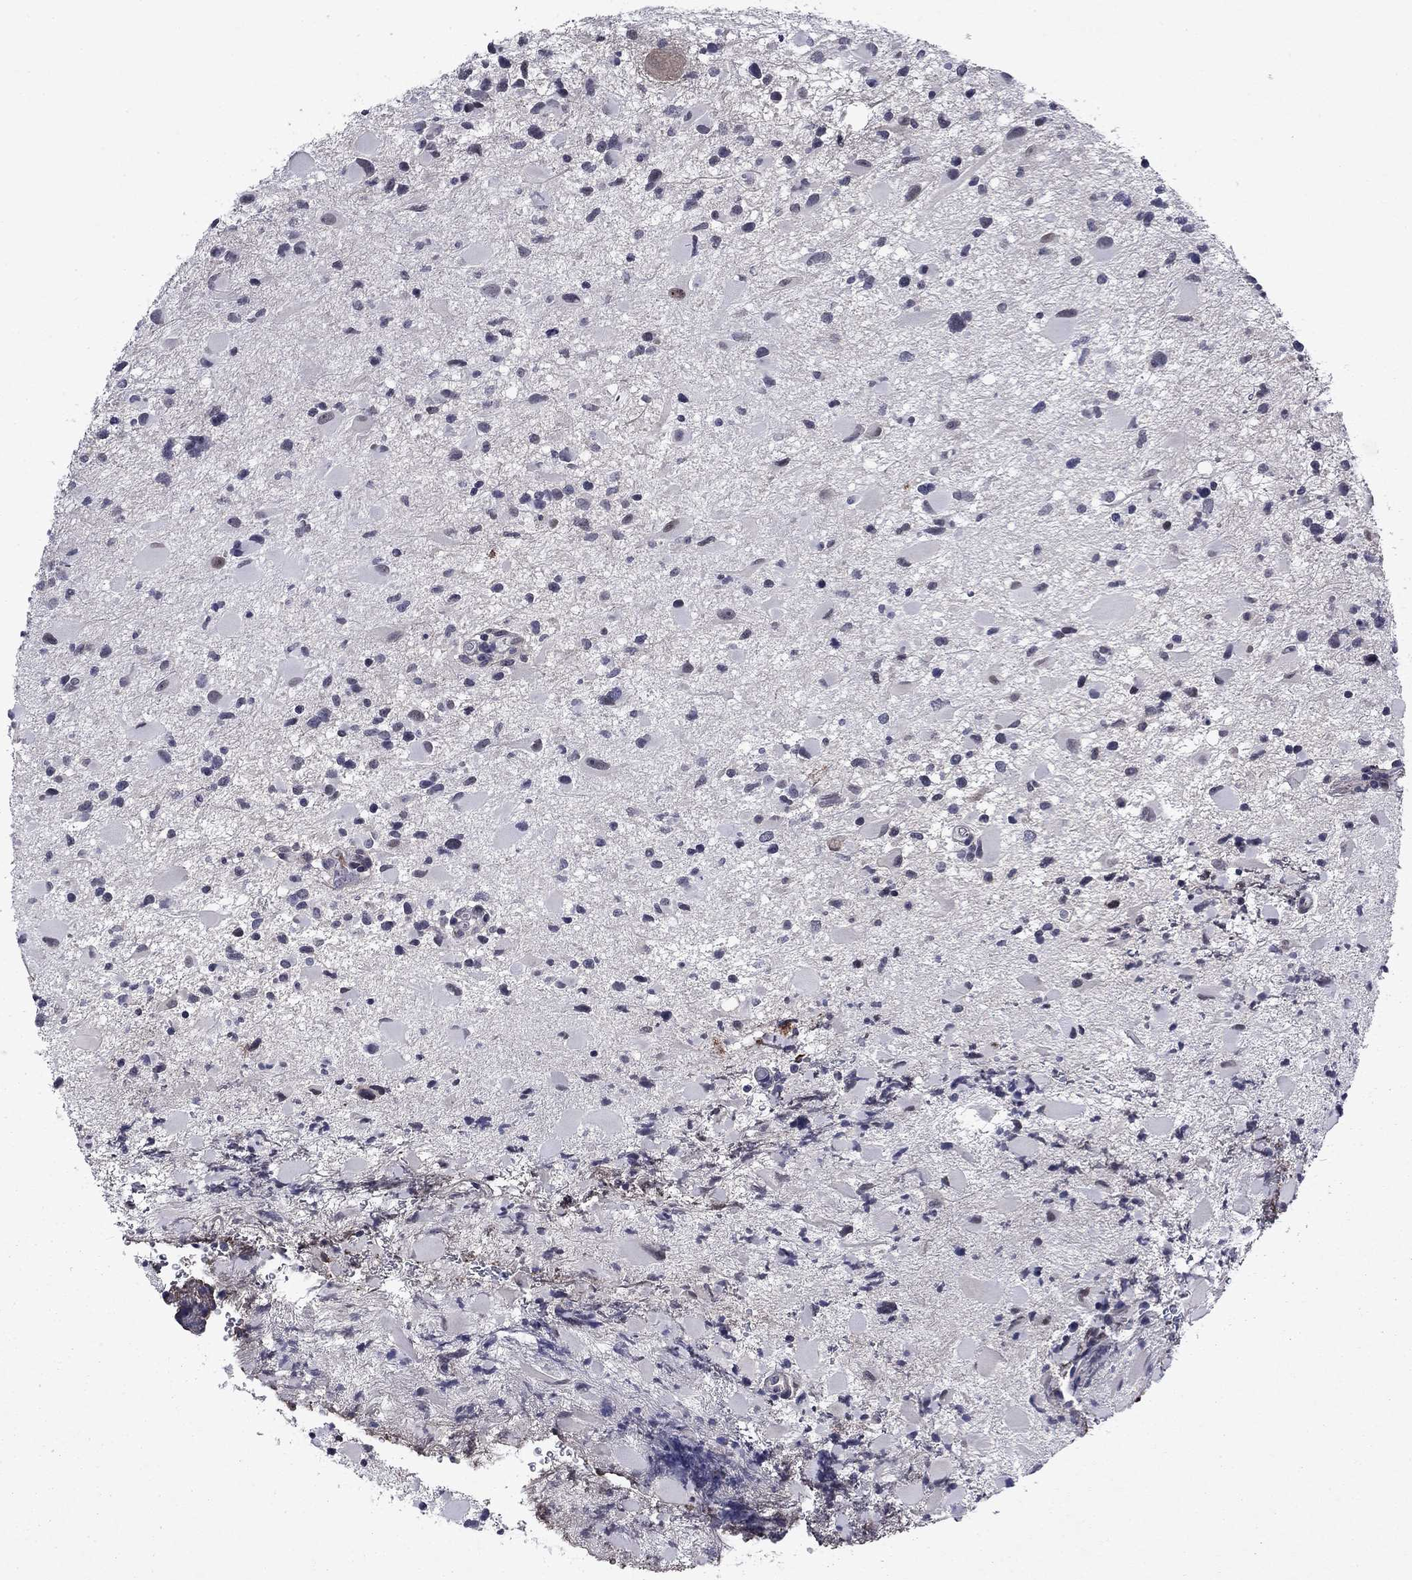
{"staining": {"intensity": "negative", "quantity": "none", "location": "none"}, "tissue": "glioma", "cell_type": "Tumor cells", "image_type": "cancer", "snomed": [{"axis": "morphology", "description": "Glioma, malignant, Low grade"}, {"axis": "topography", "description": "Brain"}], "caption": "Immunohistochemistry of malignant low-grade glioma shows no positivity in tumor cells. (DAB immunohistochemistry with hematoxylin counter stain).", "gene": "ECM1", "patient": {"sex": "female", "age": 32}}